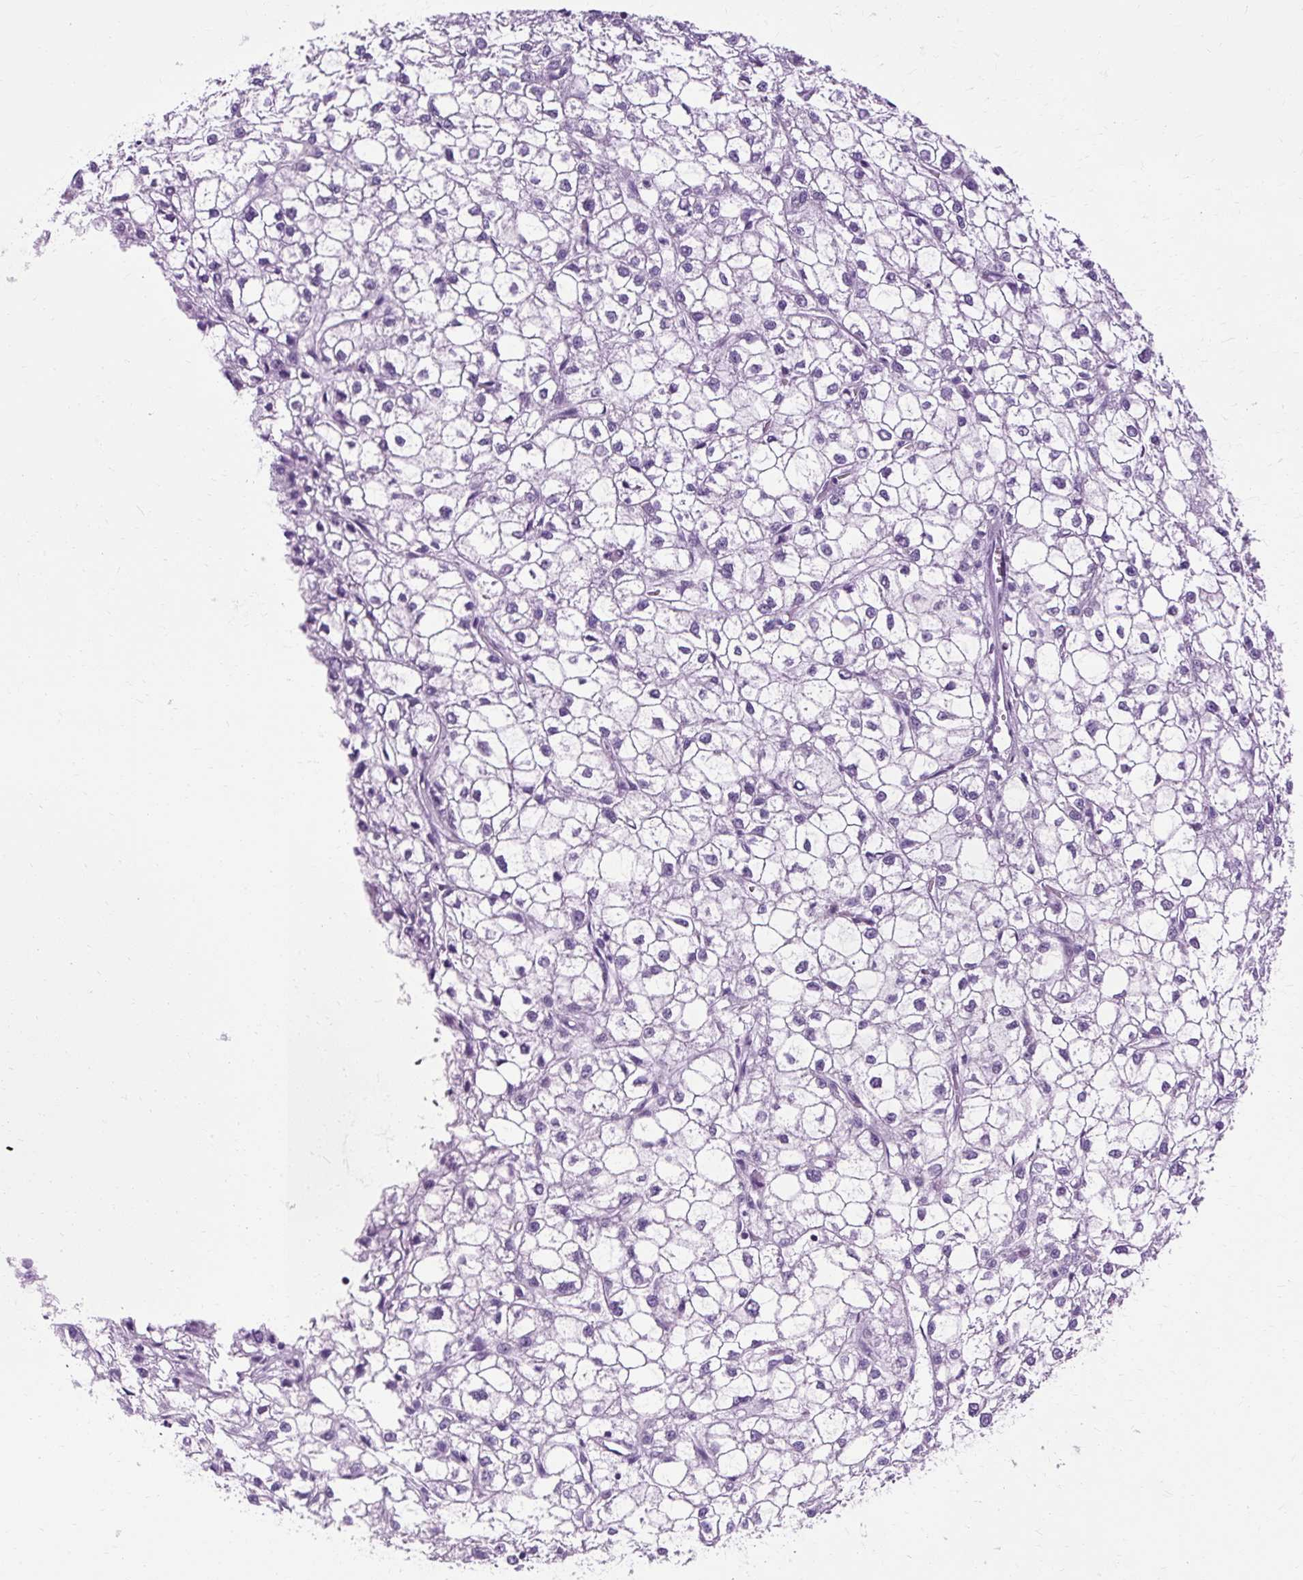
{"staining": {"intensity": "negative", "quantity": "none", "location": "none"}, "tissue": "liver cancer", "cell_type": "Tumor cells", "image_type": "cancer", "snomed": [{"axis": "morphology", "description": "Carcinoma, Hepatocellular, NOS"}, {"axis": "topography", "description": "Liver"}], "caption": "Liver cancer (hepatocellular carcinoma) stained for a protein using immunohistochemistry (IHC) displays no positivity tumor cells.", "gene": "B3GNT4", "patient": {"sex": "female", "age": 43}}